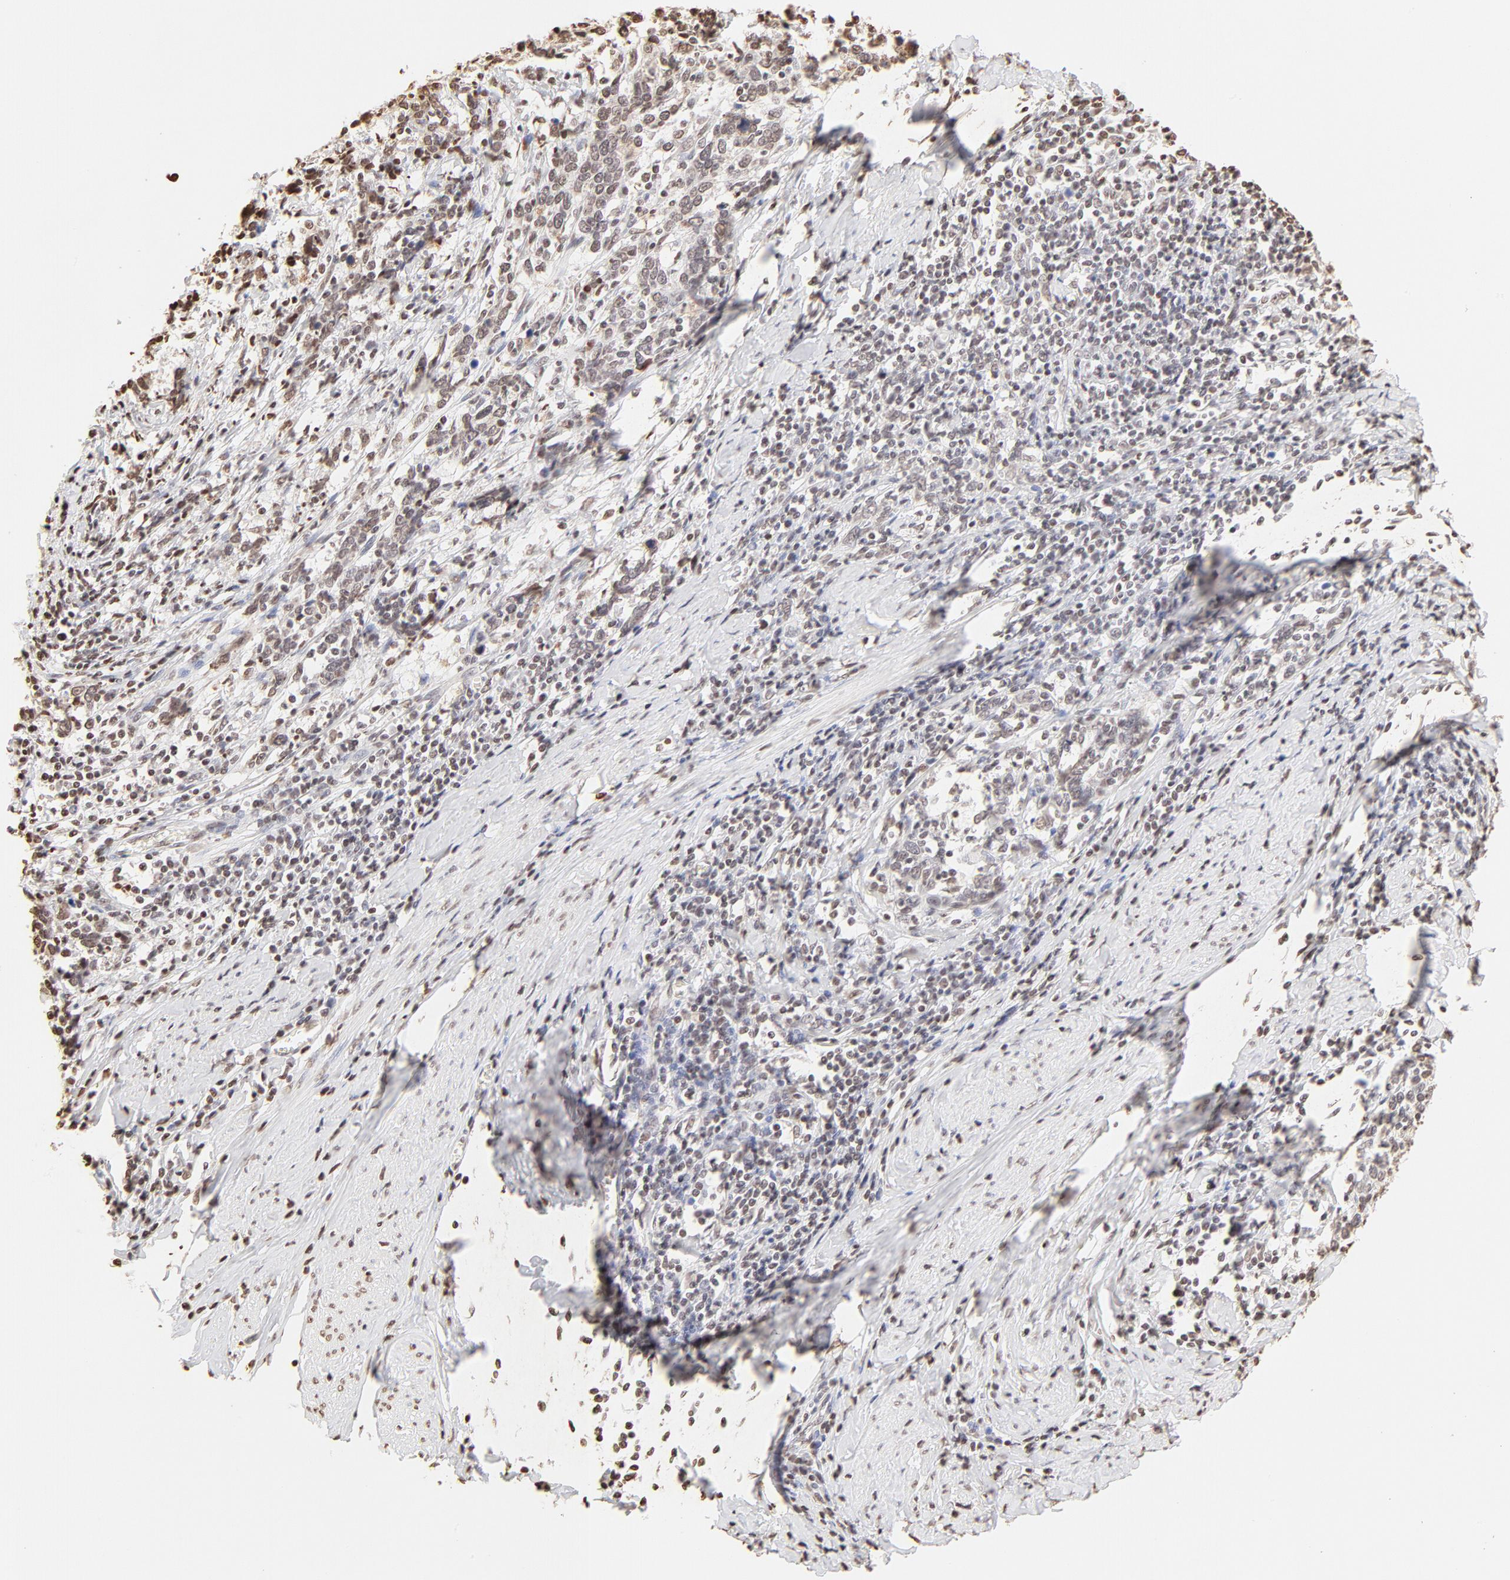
{"staining": {"intensity": "weak", "quantity": "<25%", "location": "nuclear"}, "tissue": "cervical cancer", "cell_type": "Tumor cells", "image_type": "cancer", "snomed": [{"axis": "morphology", "description": "Squamous cell carcinoma, NOS"}, {"axis": "topography", "description": "Cervix"}], "caption": "There is no significant expression in tumor cells of cervical cancer.", "gene": "ZNF540", "patient": {"sex": "female", "age": 41}}